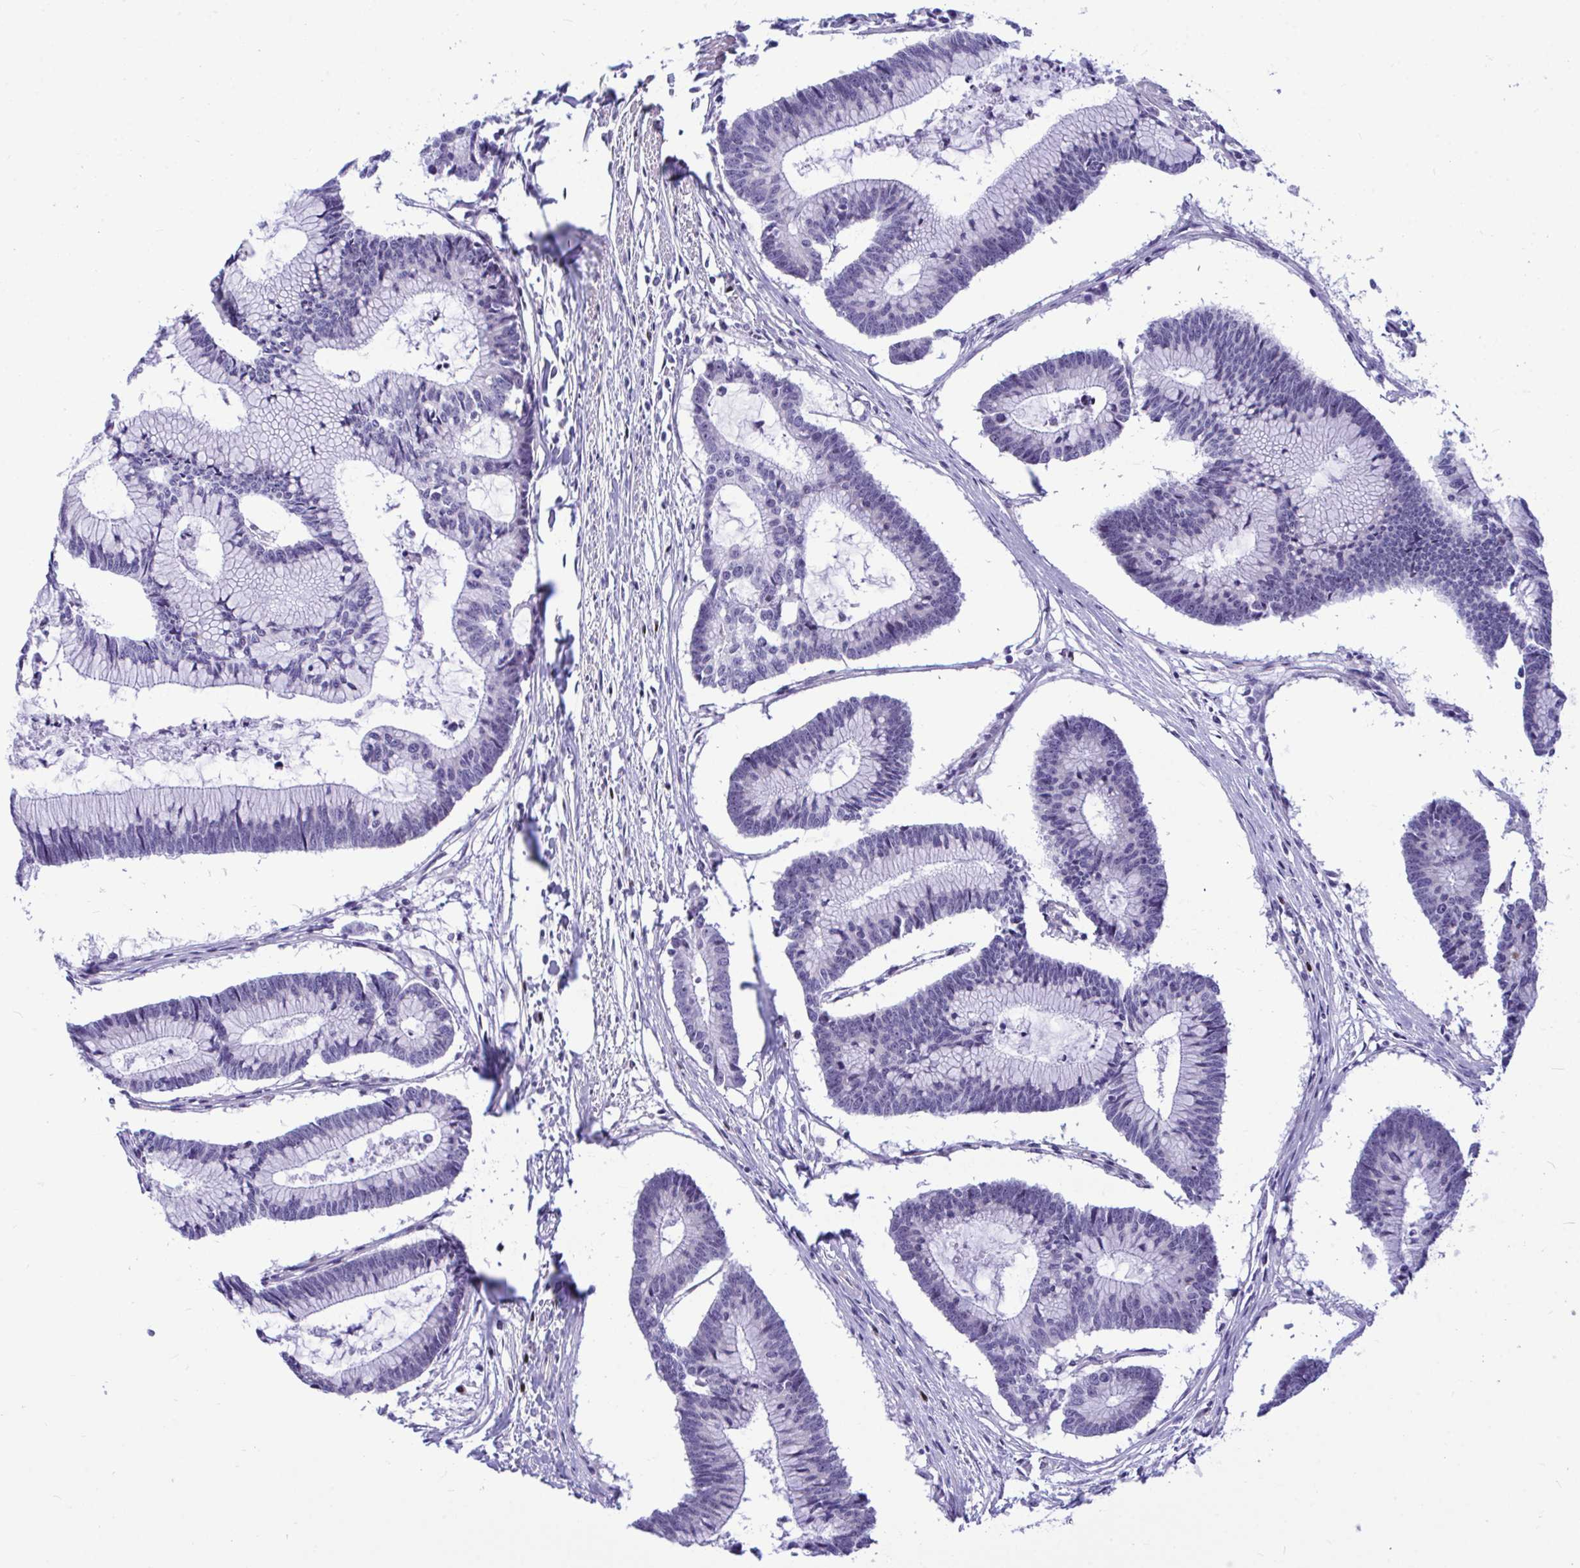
{"staining": {"intensity": "negative", "quantity": "none", "location": "none"}, "tissue": "colorectal cancer", "cell_type": "Tumor cells", "image_type": "cancer", "snomed": [{"axis": "morphology", "description": "Adenocarcinoma, NOS"}, {"axis": "topography", "description": "Colon"}], "caption": "High magnification brightfield microscopy of adenocarcinoma (colorectal) stained with DAB (brown) and counterstained with hematoxylin (blue): tumor cells show no significant staining.", "gene": "SLC25A51", "patient": {"sex": "female", "age": 78}}